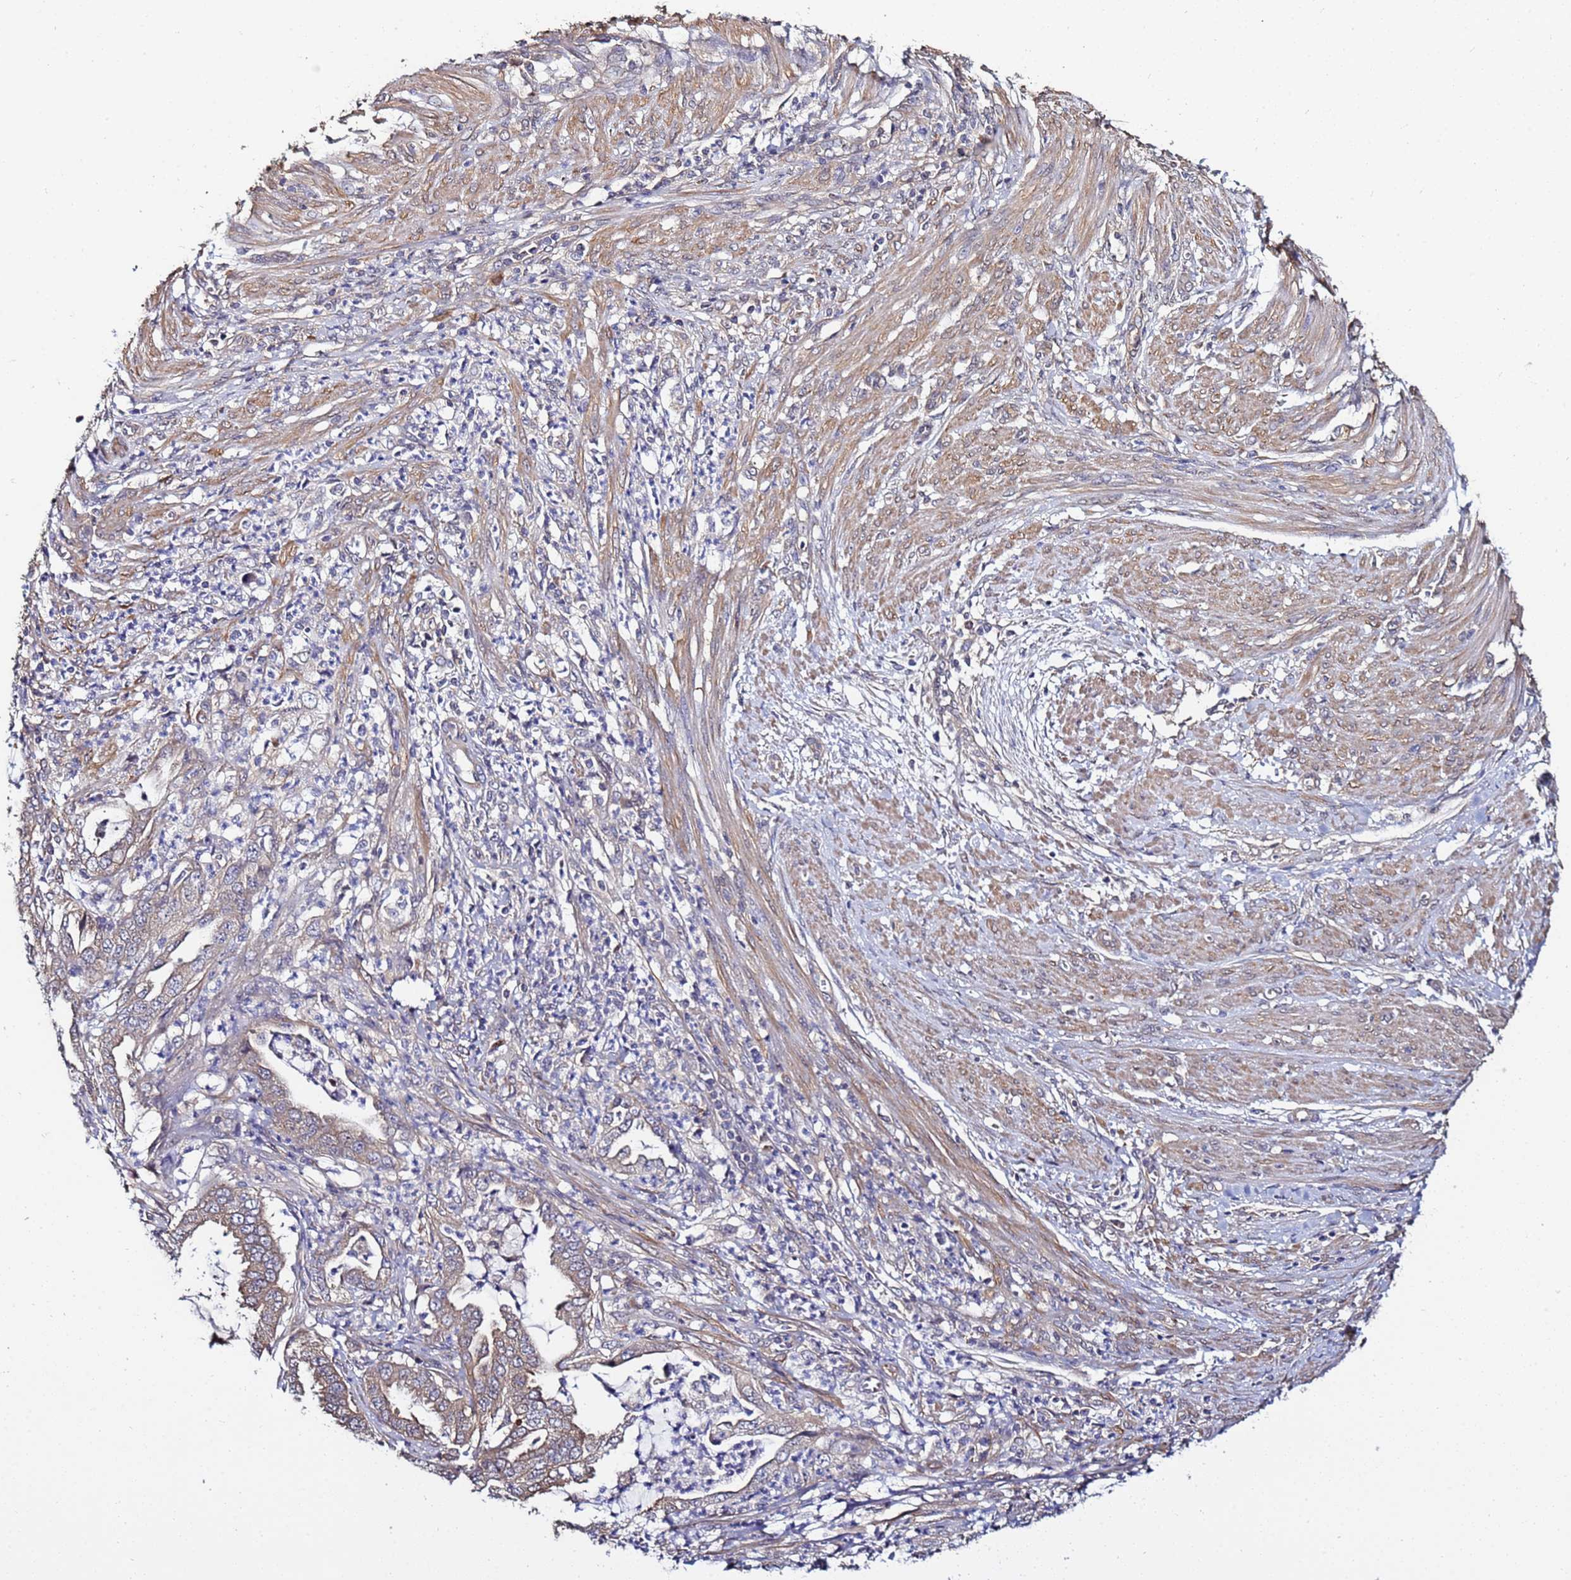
{"staining": {"intensity": "weak", "quantity": ">75%", "location": "cytoplasmic/membranous"}, "tissue": "endometrial cancer", "cell_type": "Tumor cells", "image_type": "cancer", "snomed": [{"axis": "morphology", "description": "Adenocarcinoma, NOS"}, {"axis": "topography", "description": "Endometrium"}], "caption": "A brown stain highlights weak cytoplasmic/membranous staining of a protein in adenocarcinoma (endometrial) tumor cells.", "gene": "NAXE", "patient": {"sex": "female", "age": 51}}